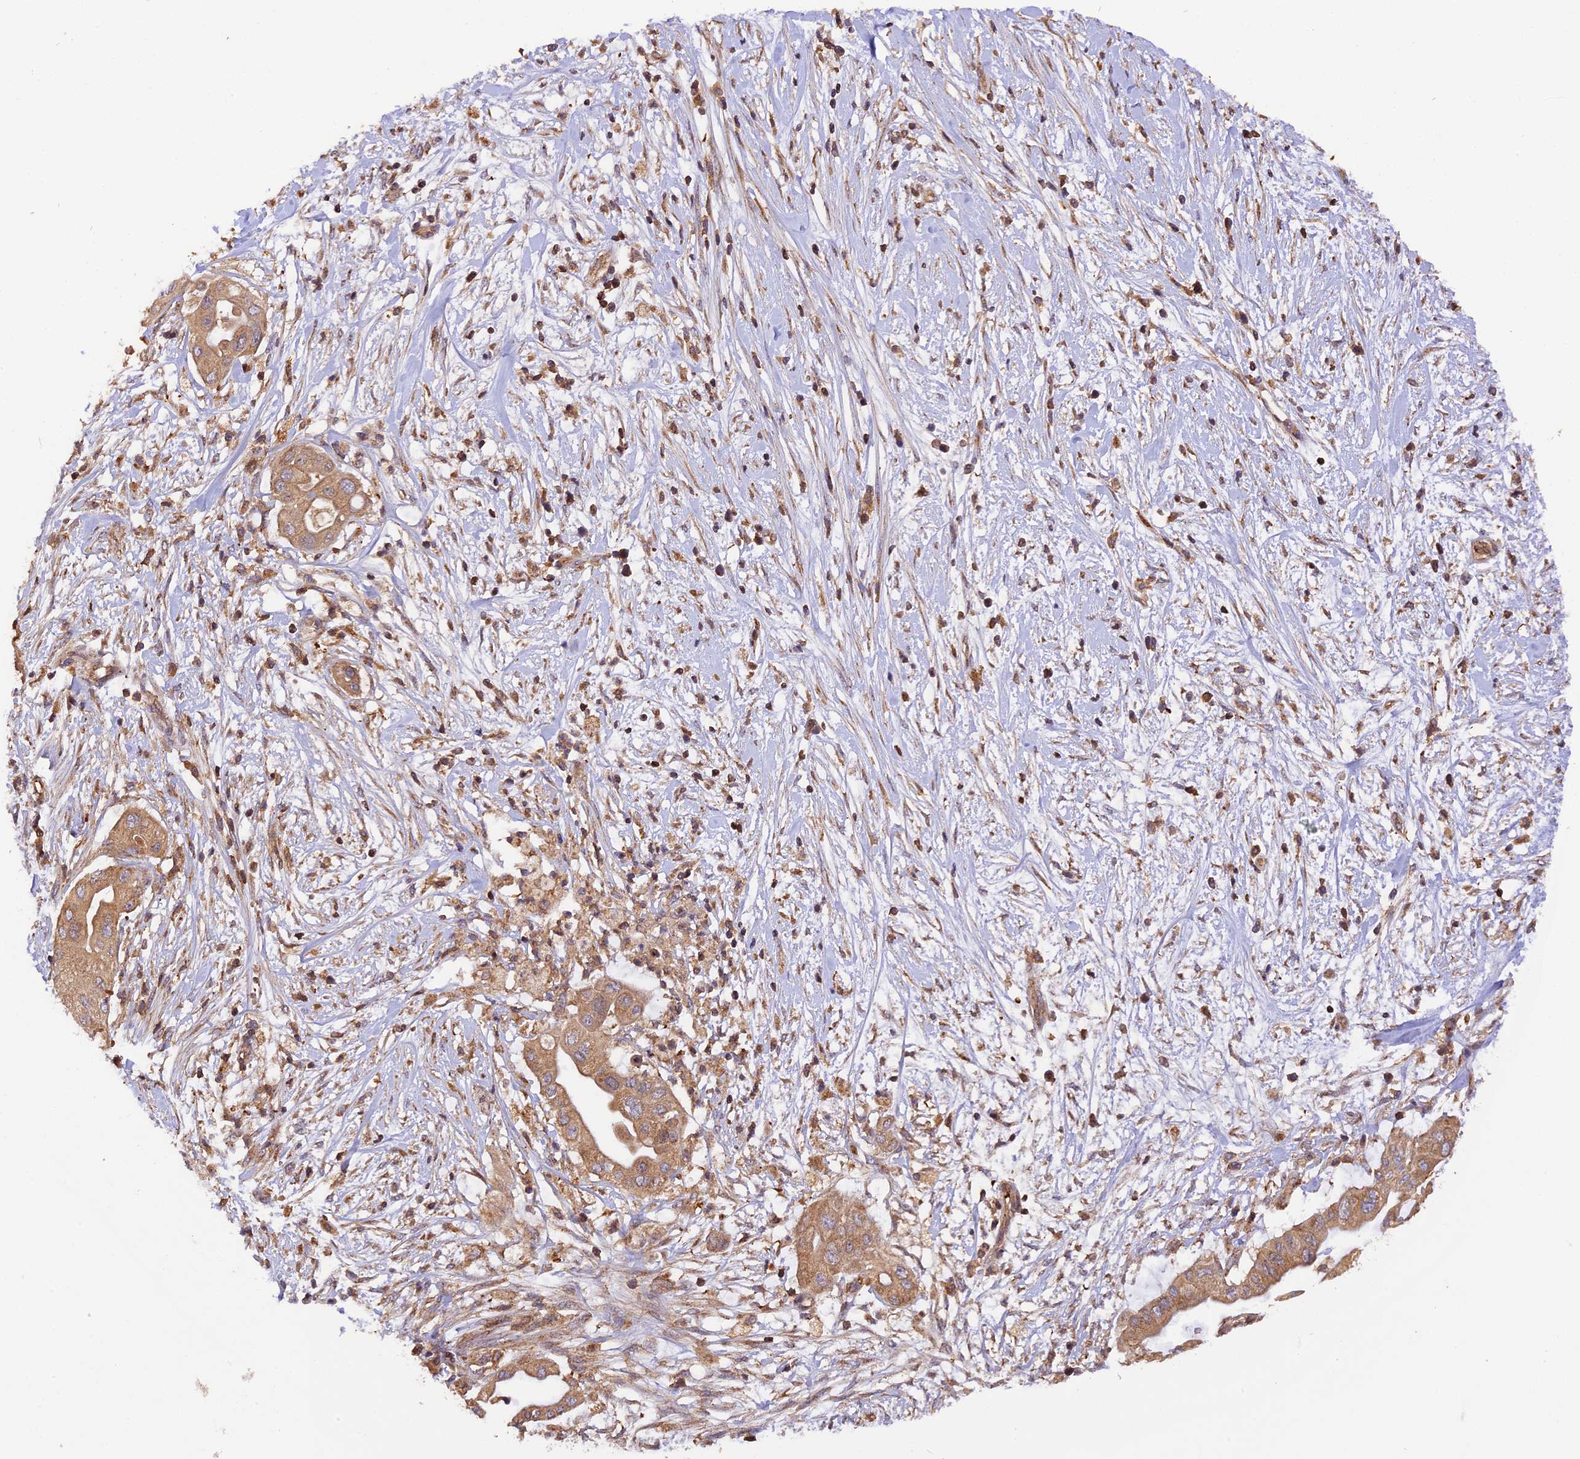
{"staining": {"intensity": "moderate", "quantity": ">75%", "location": "cytoplasmic/membranous"}, "tissue": "pancreatic cancer", "cell_type": "Tumor cells", "image_type": "cancer", "snomed": [{"axis": "morphology", "description": "Adenocarcinoma, NOS"}, {"axis": "topography", "description": "Pancreas"}], "caption": "Human pancreatic cancer (adenocarcinoma) stained for a protein (brown) shows moderate cytoplasmic/membranous positive positivity in approximately >75% of tumor cells.", "gene": "PEX3", "patient": {"sex": "male", "age": 68}}